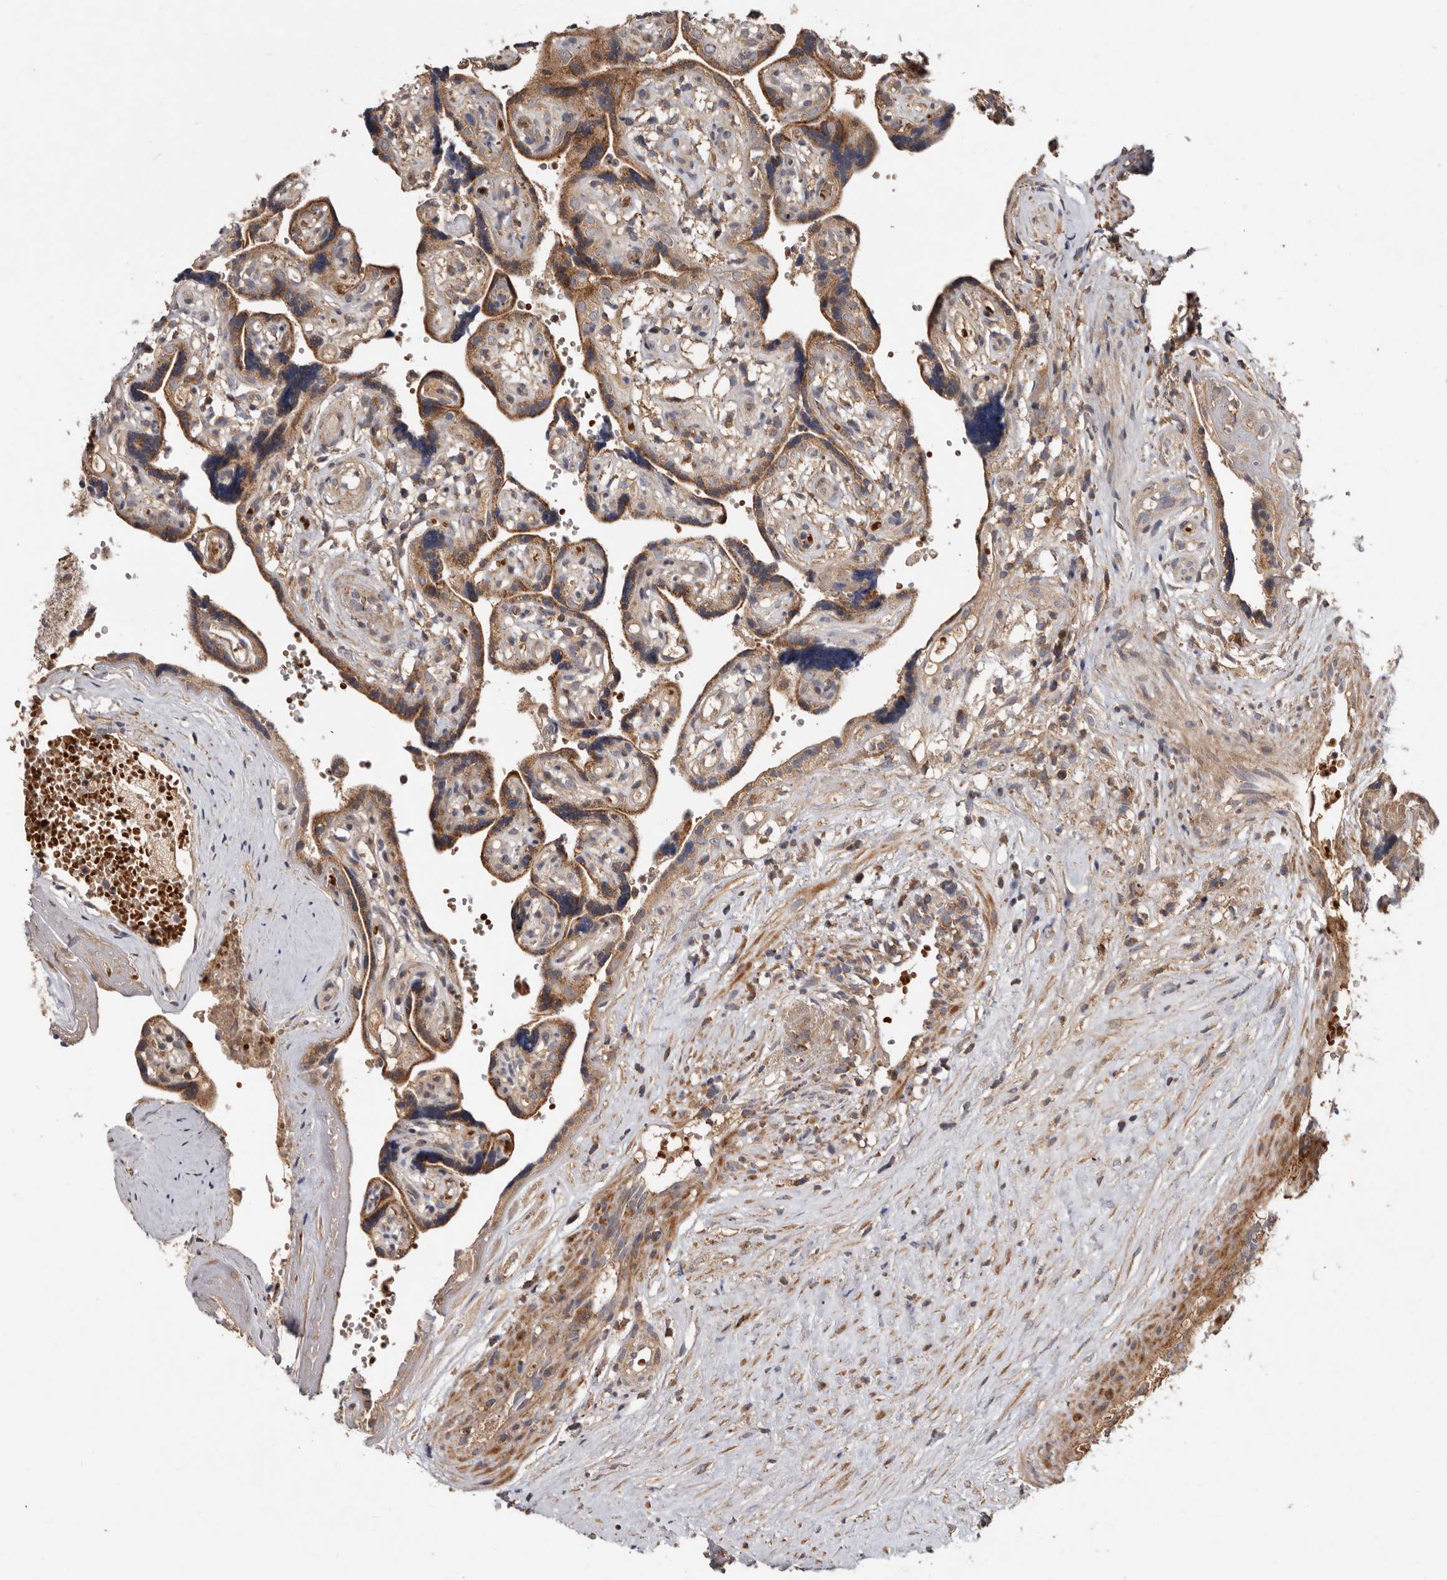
{"staining": {"intensity": "moderate", "quantity": "25%-75%", "location": "cytoplasmic/membranous"}, "tissue": "placenta", "cell_type": "Decidual cells", "image_type": "normal", "snomed": [{"axis": "morphology", "description": "Normal tissue, NOS"}, {"axis": "topography", "description": "Placenta"}], "caption": "Moderate cytoplasmic/membranous expression for a protein is appreciated in approximately 25%-75% of decidual cells of unremarkable placenta using immunohistochemistry.", "gene": "GOT1L1", "patient": {"sex": "female", "age": 30}}